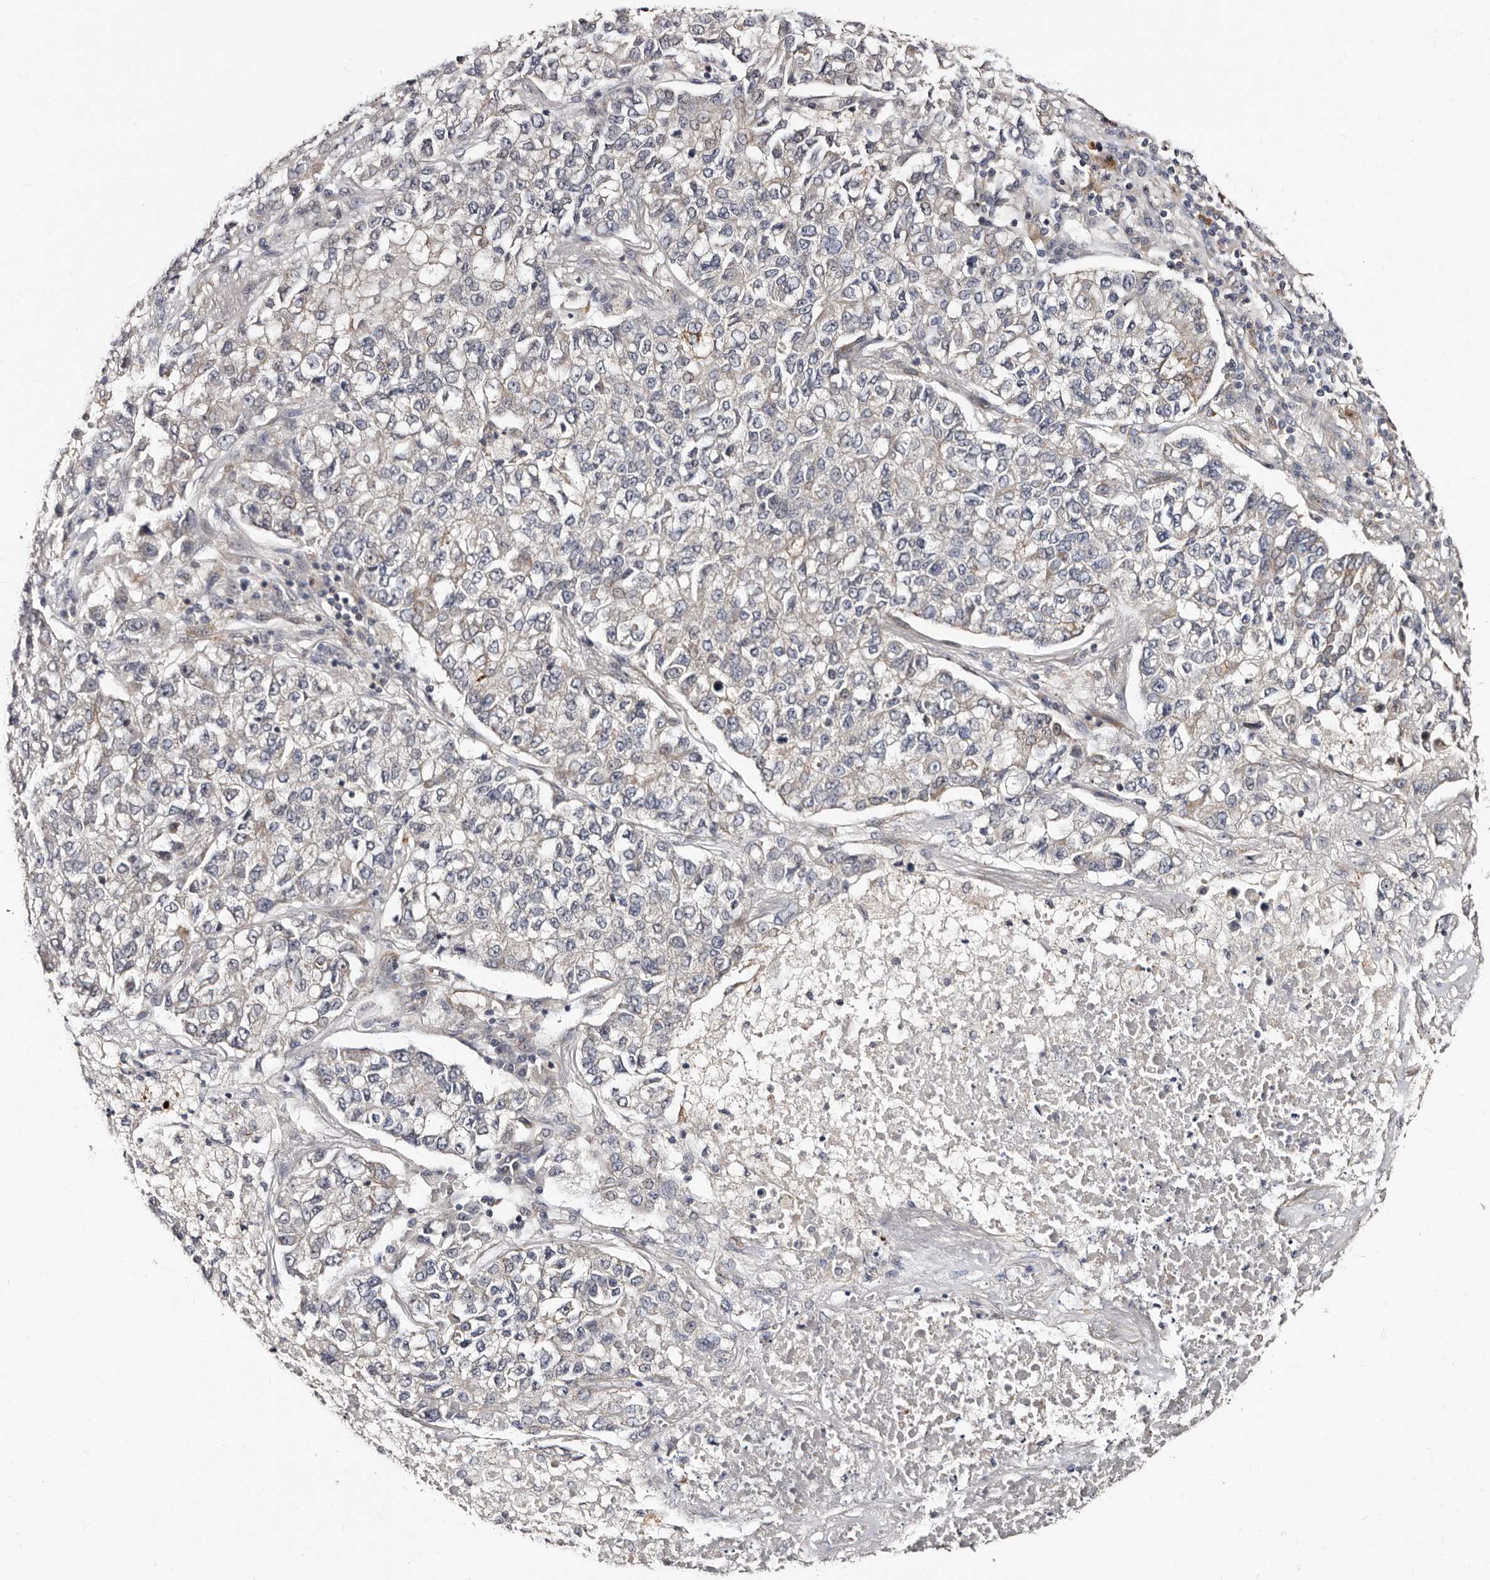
{"staining": {"intensity": "negative", "quantity": "none", "location": "none"}, "tissue": "lung cancer", "cell_type": "Tumor cells", "image_type": "cancer", "snomed": [{"axis": "morphology", "description": "Adenocarcinoma, NOS"}, {"axis": "topography", "description": "Lung"}], "caption": "High power microscopy micrograph of an immunohistochemistry image of lung cancer (adenocarcinoma), revealing no significant positivity in tumor cells.", "gene": "TBC1D22B", "patient": {"sex": "male", "age": 49}}